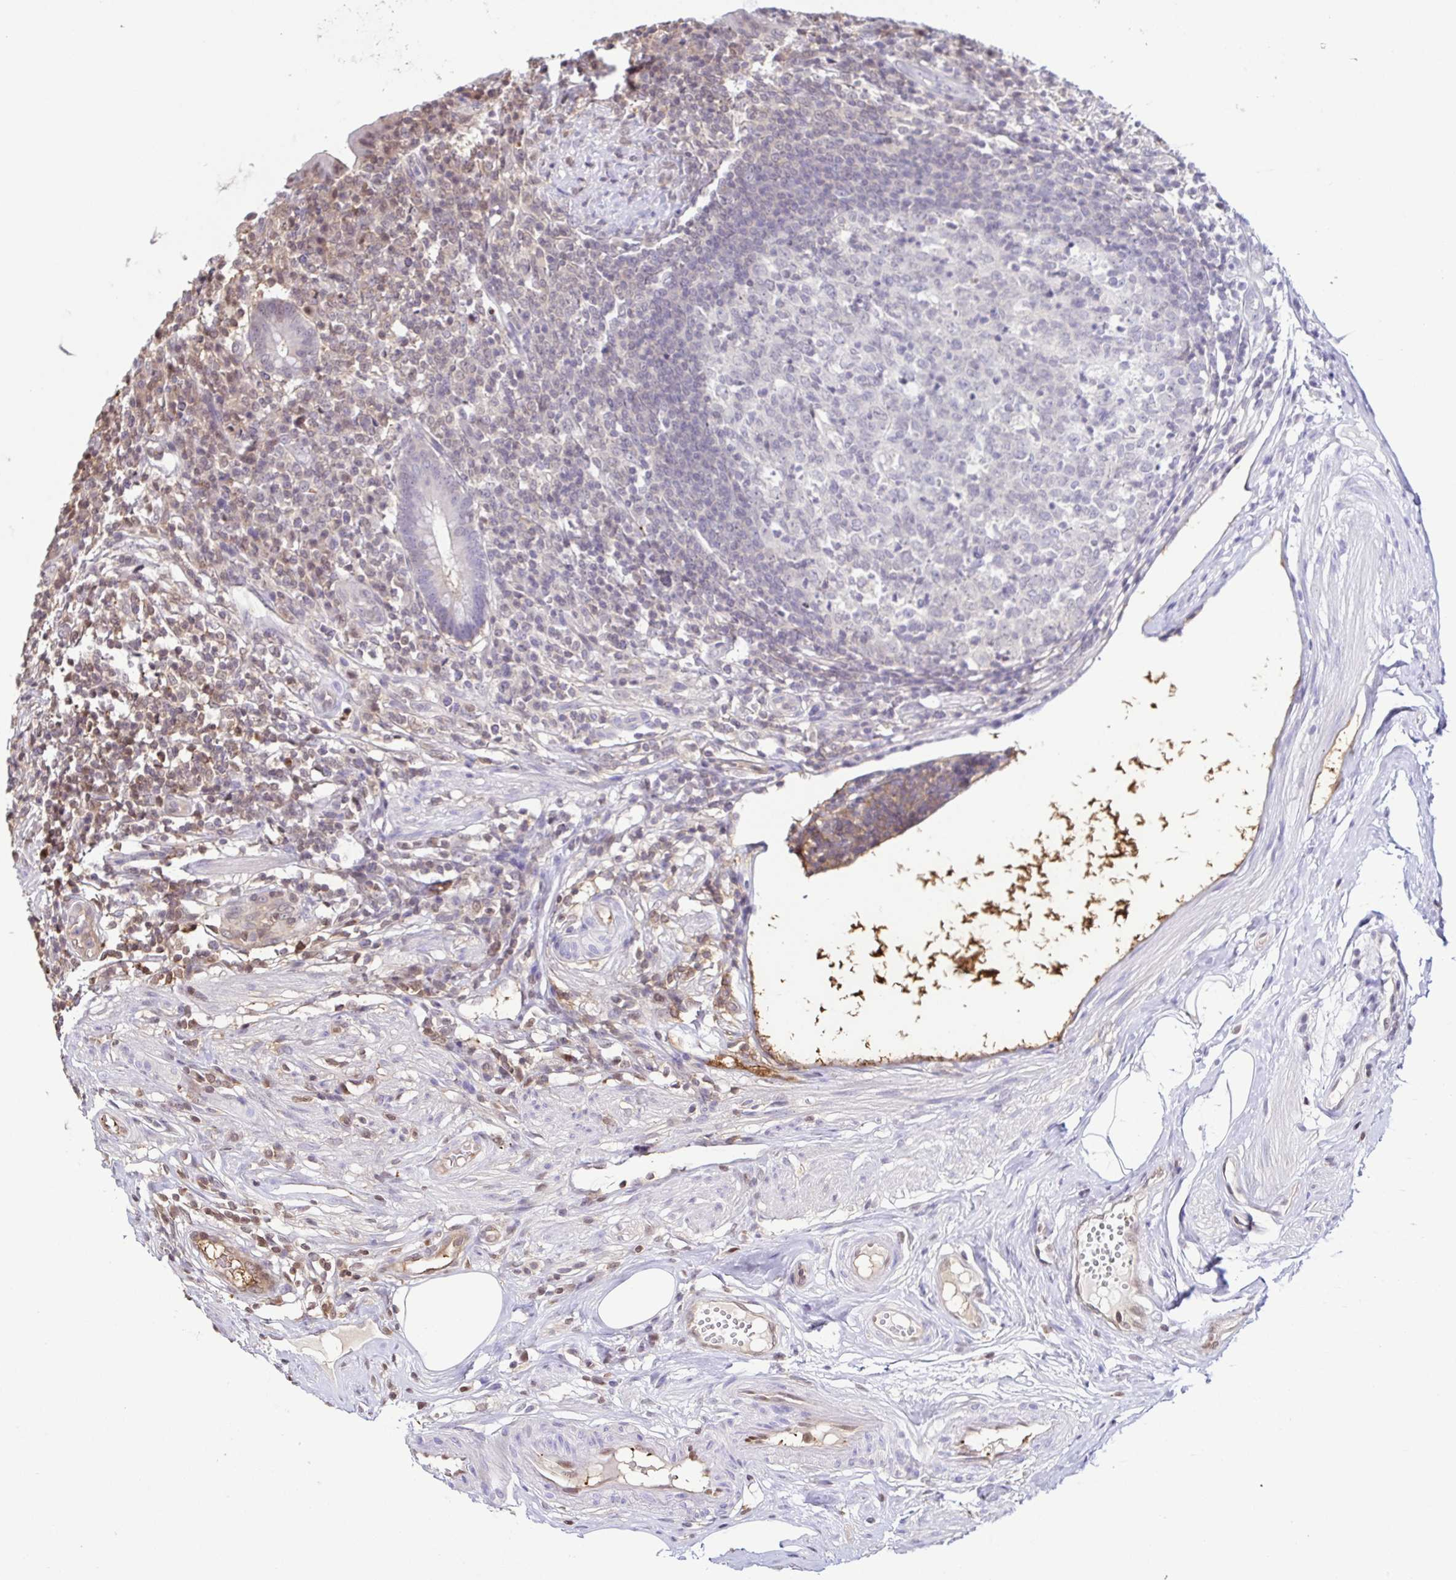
{"staining": {"intensity": "weak", "quantity": "<25%", "location": "nuclear"}, "tissue": "appendix", "cell_type": "Glandular cells", "image_type": "normal", "snomed": [{"axis": "morphology", "description": "Normal tissue, NOS"}, {"axis": "topography", "description": "Appendix"}], "caption": "An IHC photomicrograph of normal appendix is shown. There is no staining in glandular cells of appendix.", "gene": "PSMB9", "patient": {"sex": "female", "age": 56}}